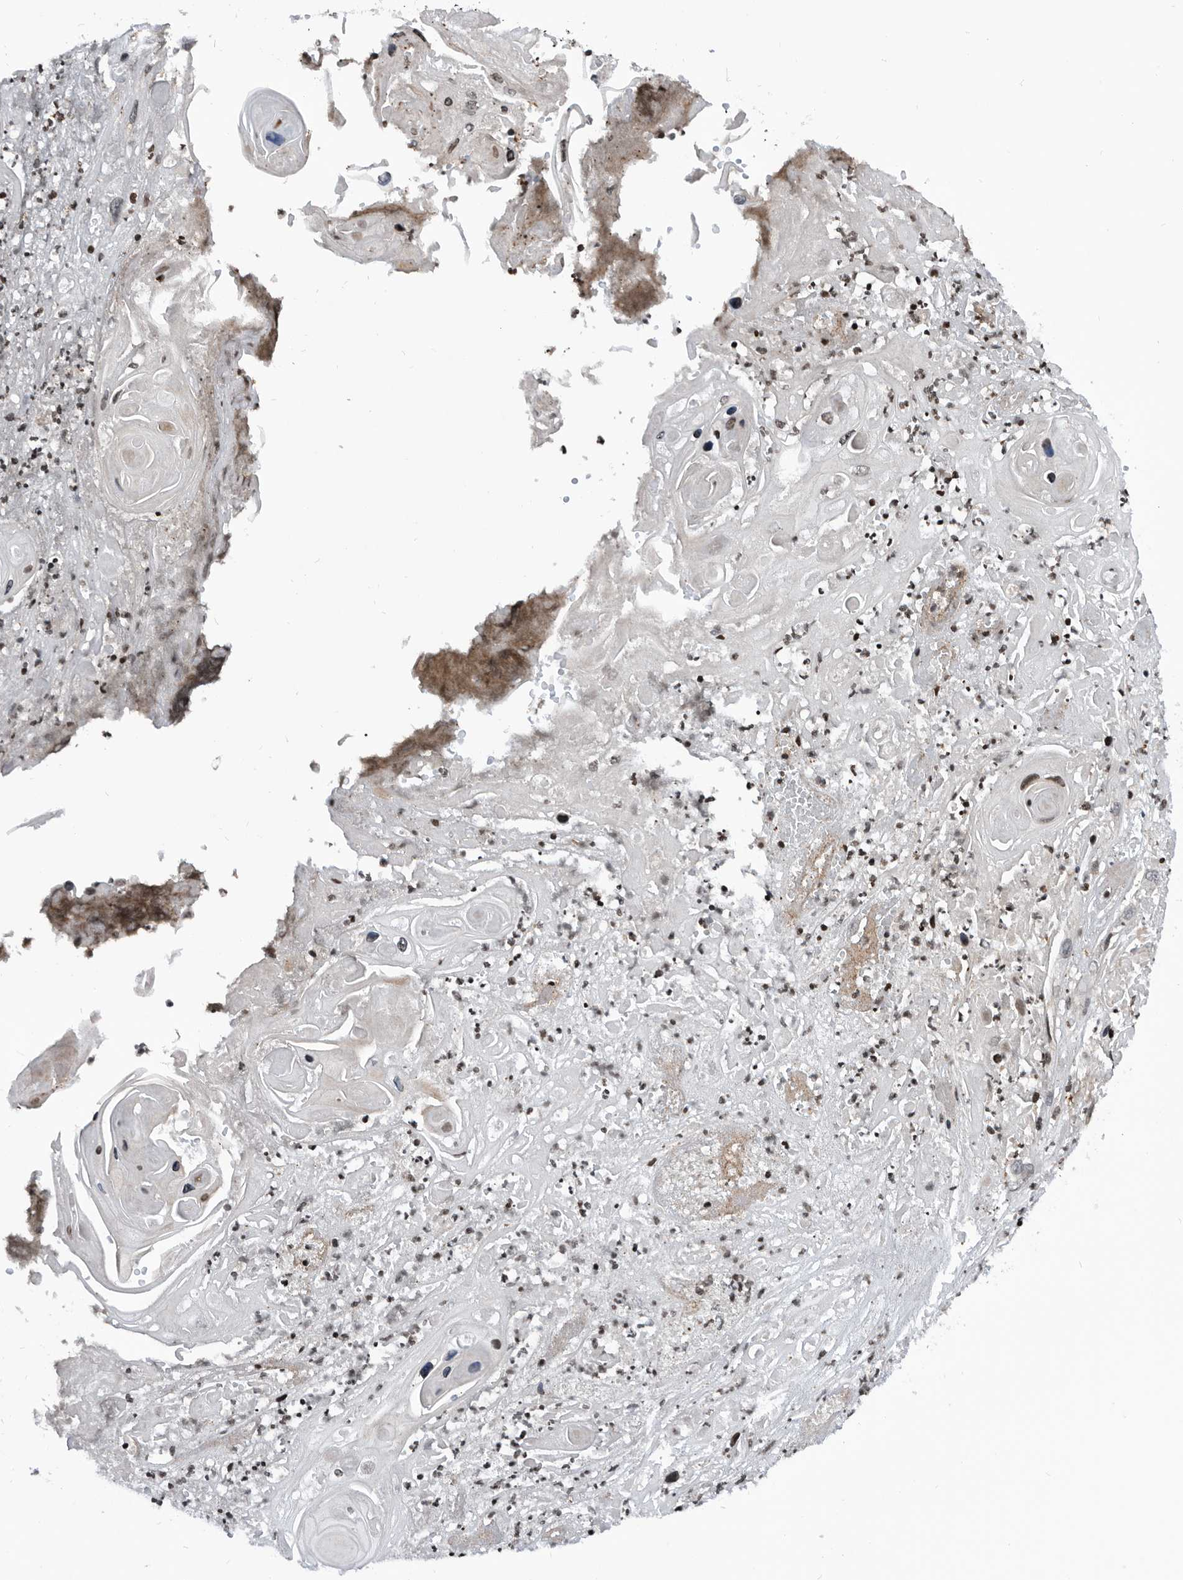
{"staining": {"intensity": "weak", "quantity": "<25%", "location": "nuclear"}, "tissue": "skin cancer", "cell_type": "Tumor cells", "image_type": "cancer", "snomed": [{"axis": "morphology", "description": "Squamous cell carcinoma, NOS"}, {"axis": "topography", "description": "Skin"}], "caption": "Squamous cell carcinoma (skin) stained for a protein using immunohistochemistry displays no expression tumor cells.", "gene": "SNRNP48", "patient": {"sex": "male", "age": 55}}